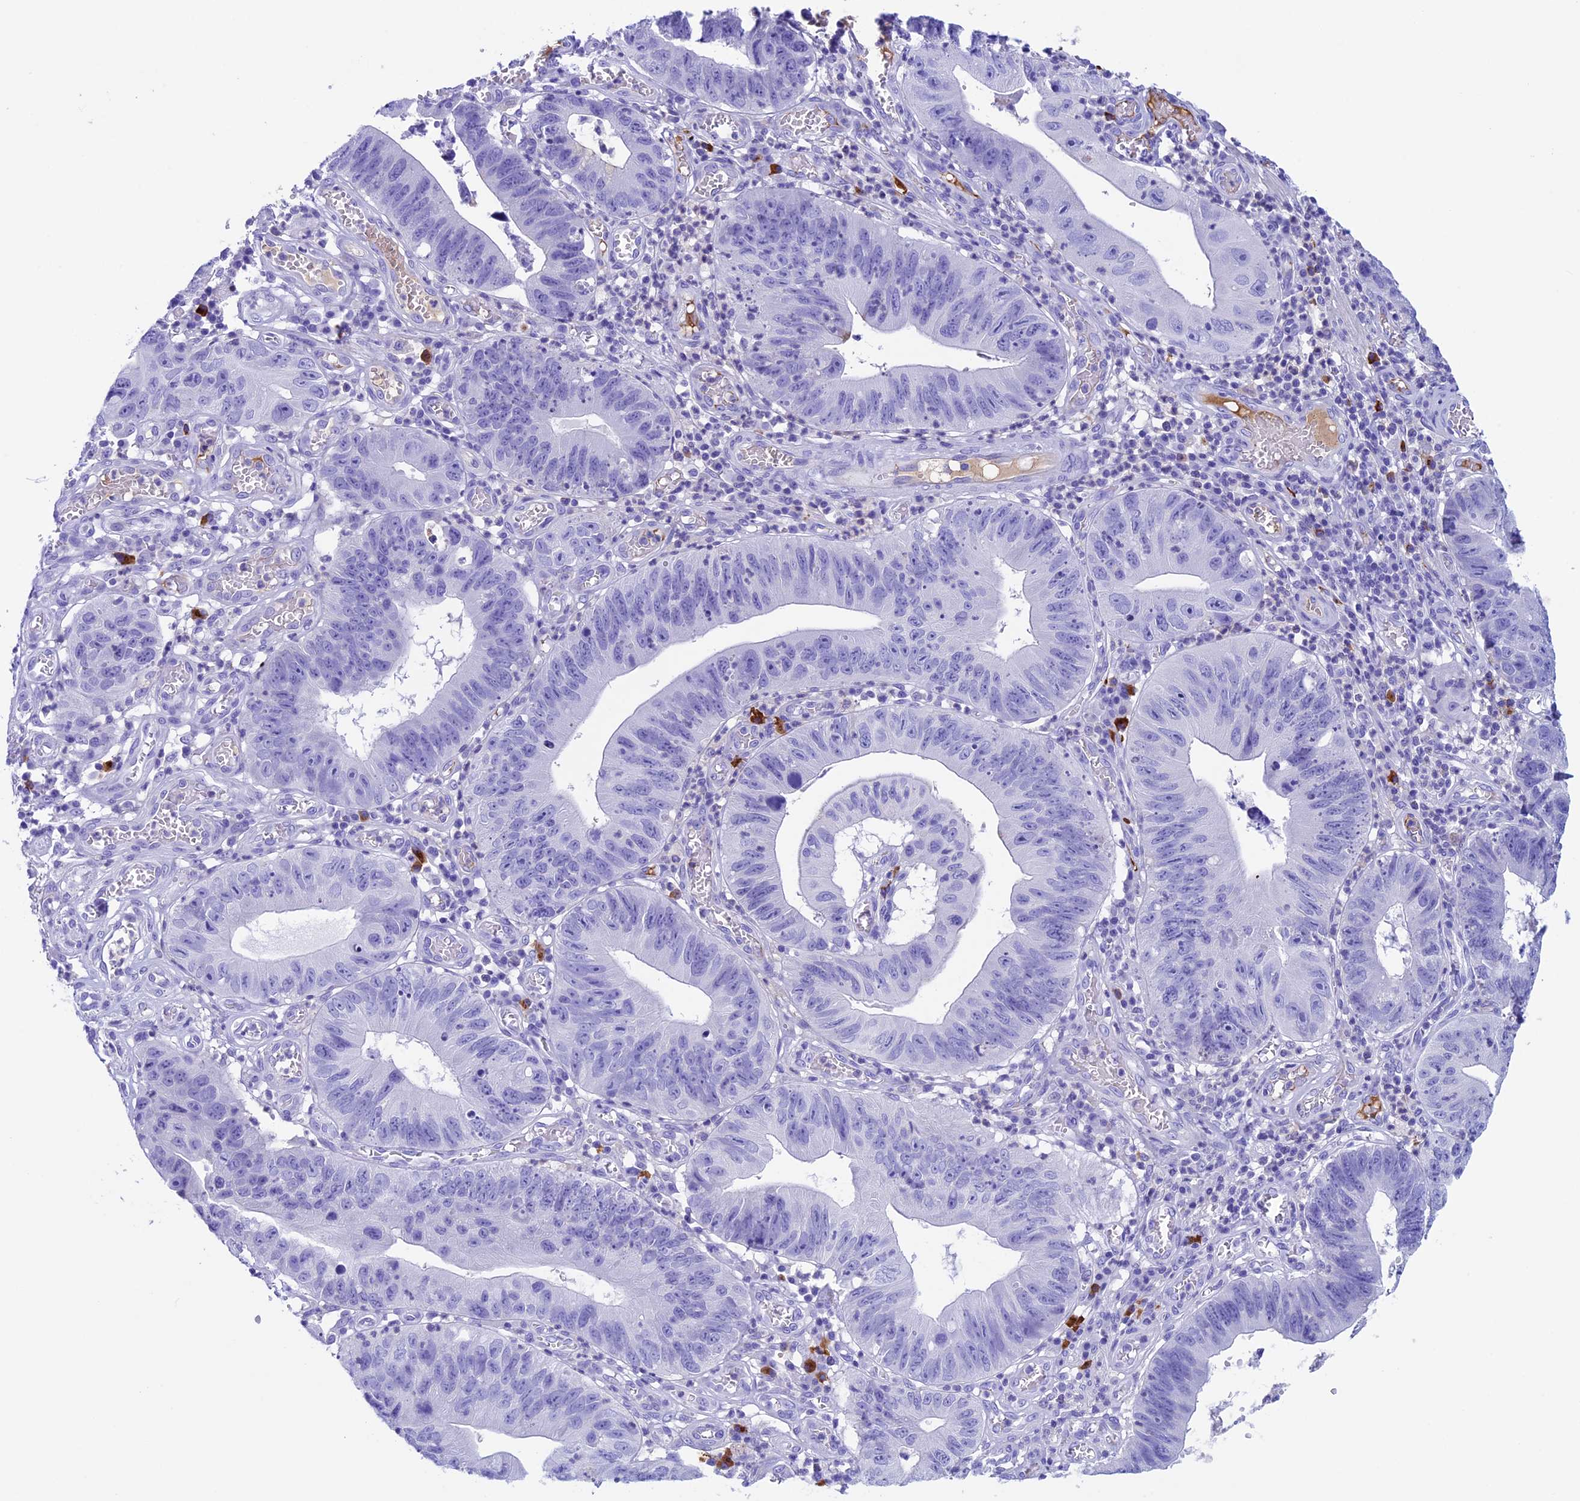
{"staining": {"intensity": "negative", "quantity": "none", "location": "none"}, "tissue": "stomach cancer", "cell_type": "Tumor cells", "image_type": "cancer", "snomed": [{"axis": "morphology", "description": "Adenocarcinoma, NOS"}, {"axis": "topography", "description": "Stomach"}], "caption": "Protein analysis of adenocarcinoma (stomach) reveals no significant positivity in tumor cells. Brightfield microscopy of immunohistochemistry (IHC) stained with DAB (3,3'-diaminobenzidine) (brown) and hematoxylin (blue), captured at high magnification.", "gene": "IGSF6", "patient": {"sex": "male", "age": 59}}